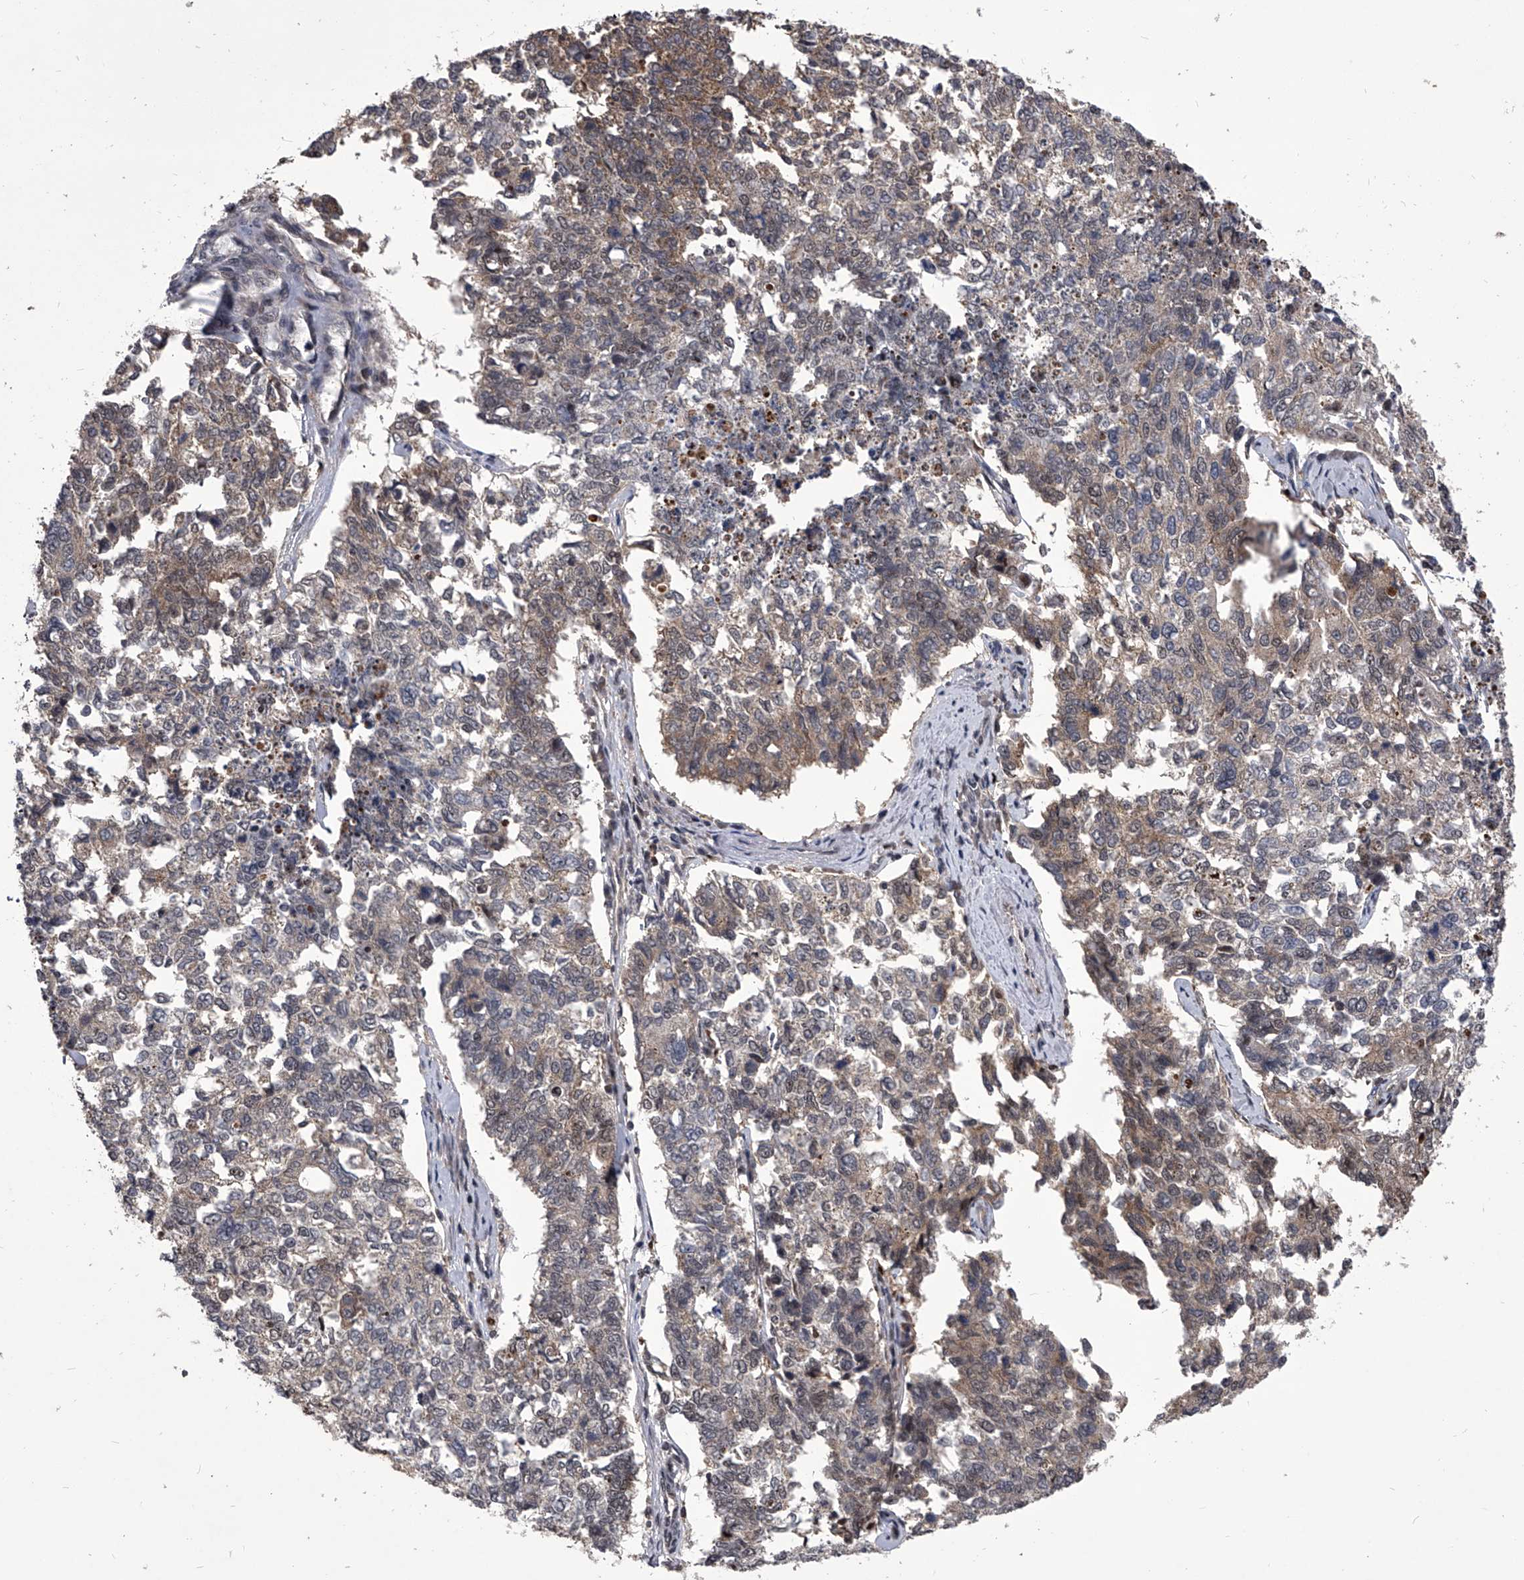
{"staining": {"intensity": "weak", "quantity": "25%-75%", "location": "cytoplasmic/membranous,nuclear"}, "tissue": "cervical cancer", "cell_type": "Tumor cells", "image_type": "cancer", "snomed": [{"axis": "morphology", "description": "Squamous cell carcinoma, NOS"}, {"axis": "topography", "description": "Cervix"}], "caption": "High-power microscopy captured an IHC histopathology image of squamous cell carcinoma (cervical), revealing weak cytoplasmic/membranous and nuclear expression in about 25%-75% of tumor cells.", "gene": "CMTR1", "patient": {"sex": "female", "age": 63}}